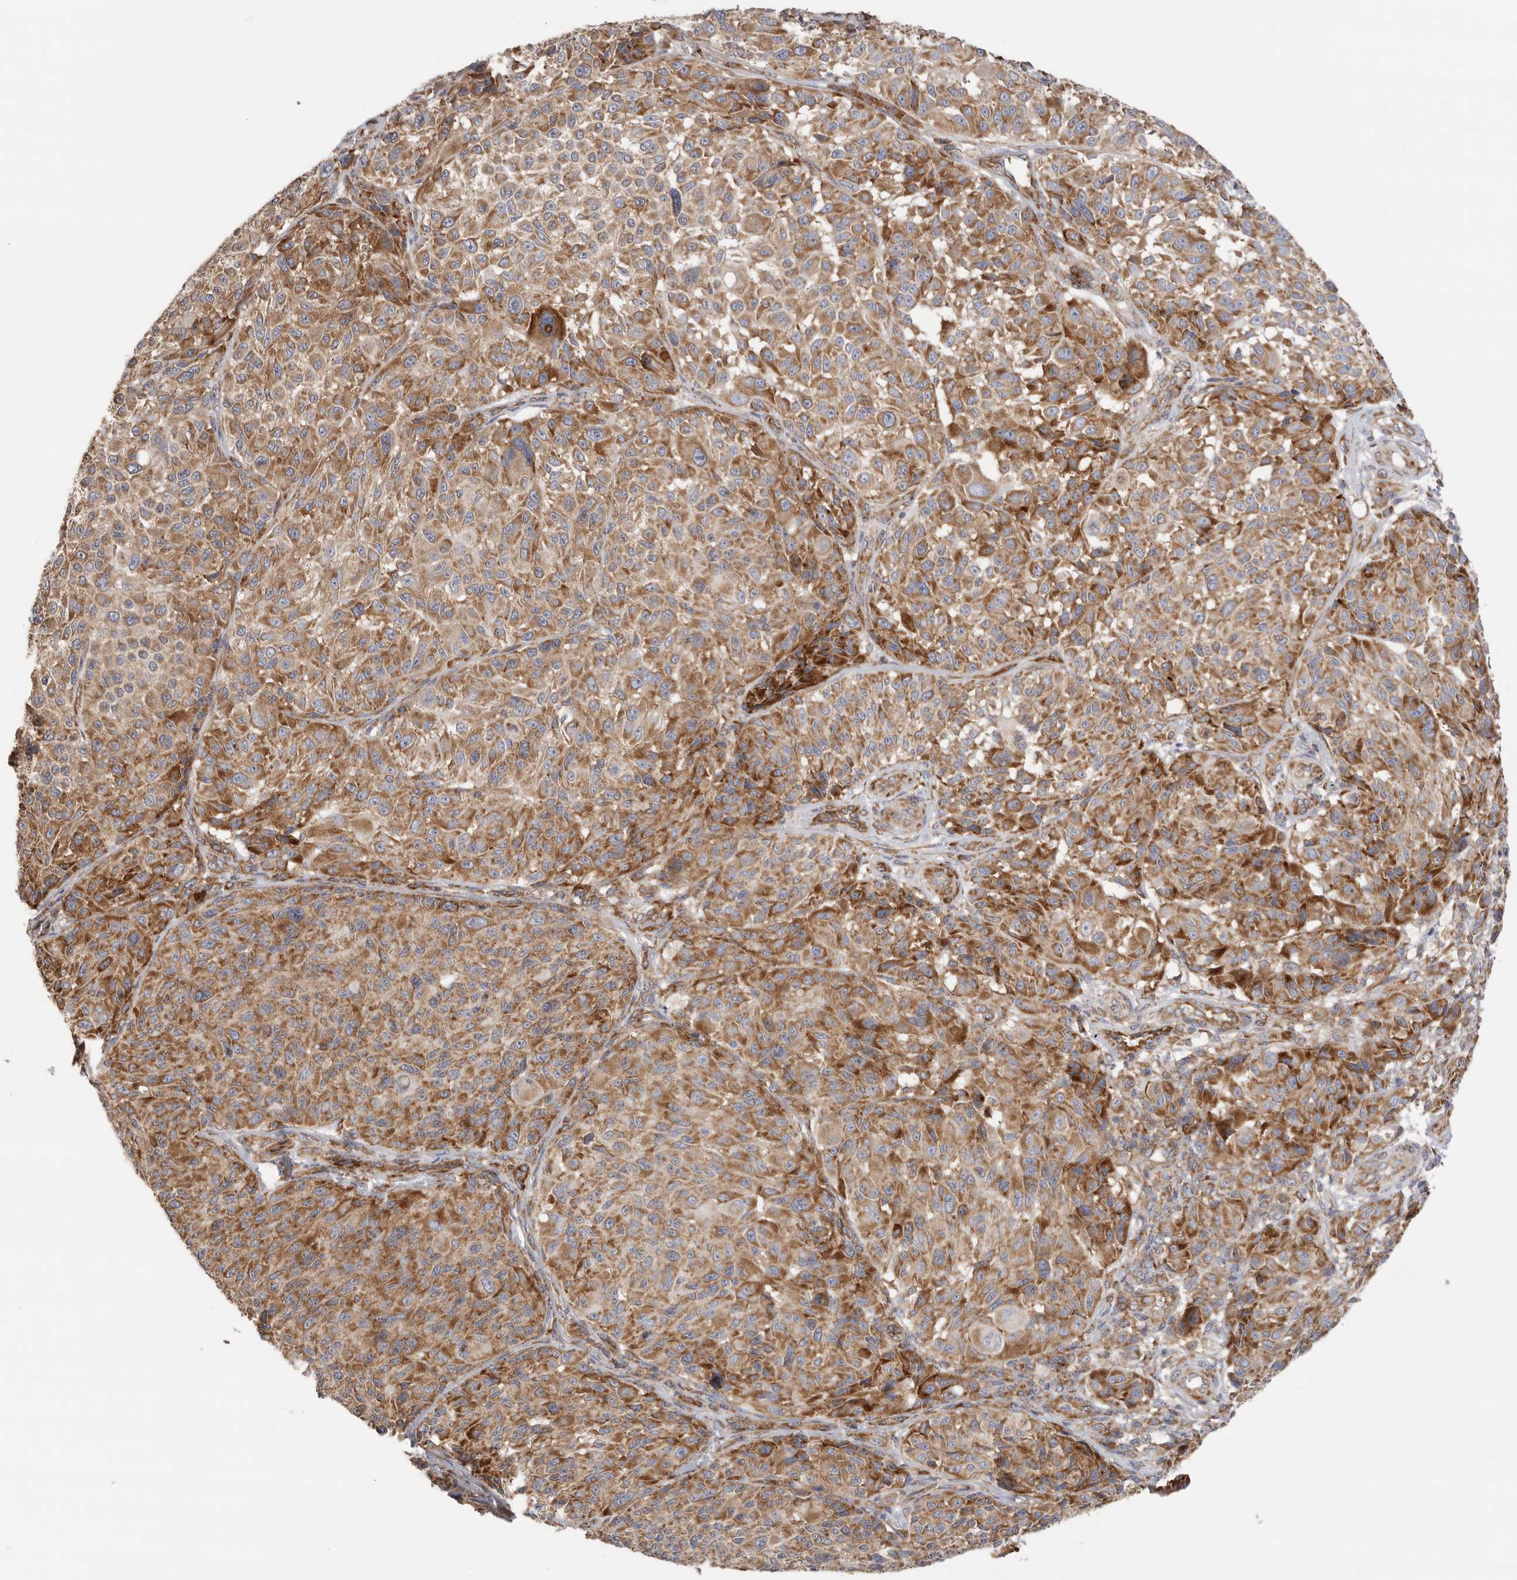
{"staining": {"intensity": "moderate", "quantity": ">75%", "location": "cytoplasmic/membranous"}, "tissue": "melanoma", "cell_type": "Tumor cells", "image_type": "cancer", "snomed": [{"axis": "morphology", "description": "Malignant melanoma, NOS"}, {"axis": "topography", "description": "Skin"}], "caption": "Immunohistochemistry (IHC) micrograph of melanoma stained for a protein (brown), which reveals medium levels of moderate cytoplasmic/membranous expression in about >75% of tumor cells.", "gene": "SERBP1", "patient": {"sex": "male", "age": 83}}